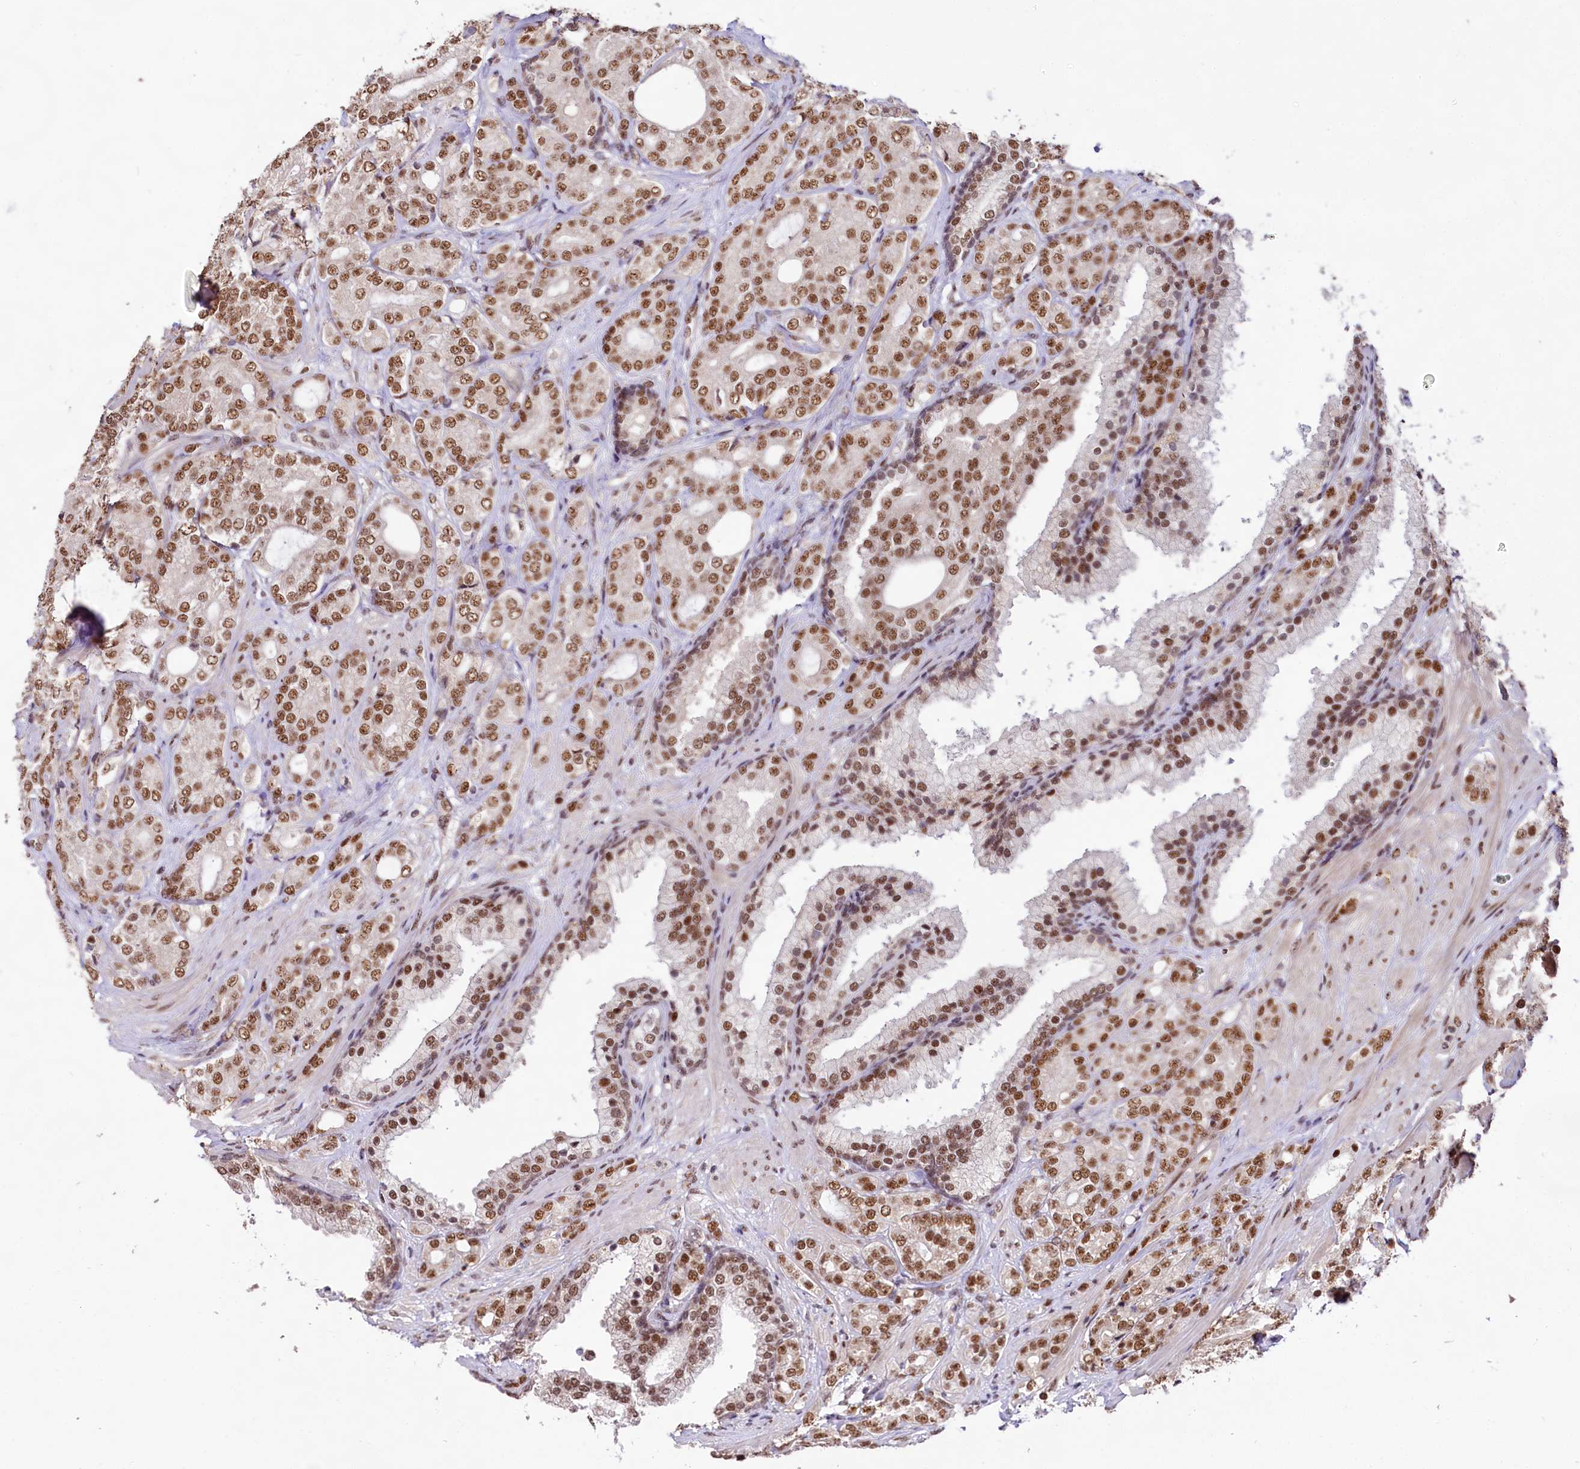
{"staining": {"intensity": "moderate", "quantity": ">75%", "location": "nuclear"}, "tissue": "prostate cancer", "cell_type": "Tumor cells", "image_type": "cancer", "snomed": [{"axis": "morphology", "description": "Adenocarcinoma, High grade"}, {"axis": "topography", "description": "Prostate"}], "caption": "Human prostate cancer stained with a brown dye displays moderate nuclear positive positivity in about >75% of tumor cells.", "gene": "HIRA", "patient": {"sex": "male", "age": 60}}